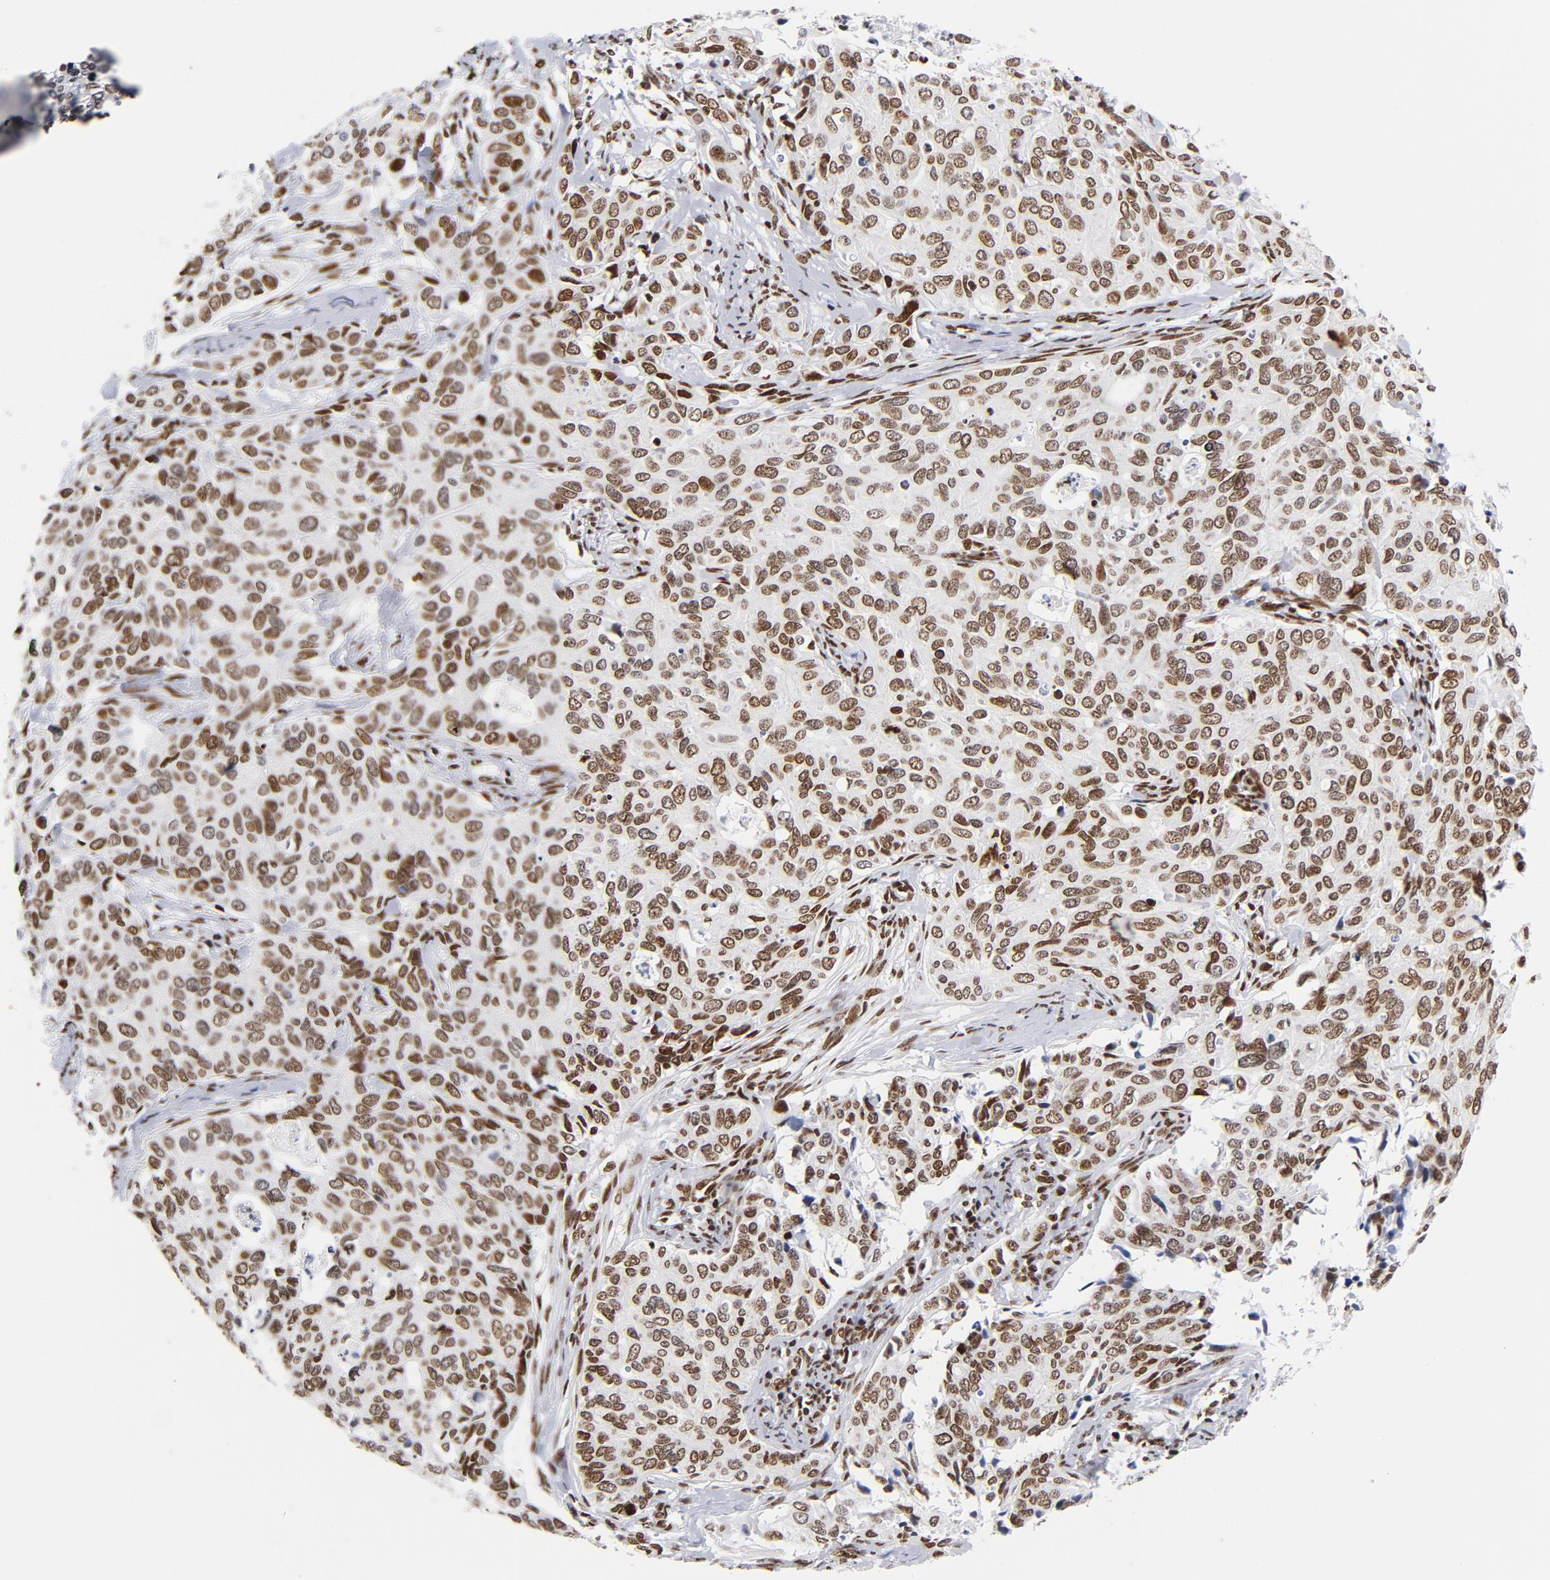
{"staining": {"intensity": "moderate", "quantity": ">75%", "location": "cytoplasmic/membranous,nuclear"}, "tissue": "cervical cancer", "cell_type": "Tumor cells", "image_type": "cancer", "snomed": [{"axis": "morphology", "description": "Squamous cell carcinoma, NOS"}, {"axis": "topography", "description": "Cervix"}], "caption": "Immunohistochemical staining of human squamous cell carcinoma (cervical) reveals medium levels of moderate cytoplasmic/membranous and nuclear expression in about >75% of tumor cells.", "gene": "TOP2B", "patient": {"sex": "female", "age": 45}}